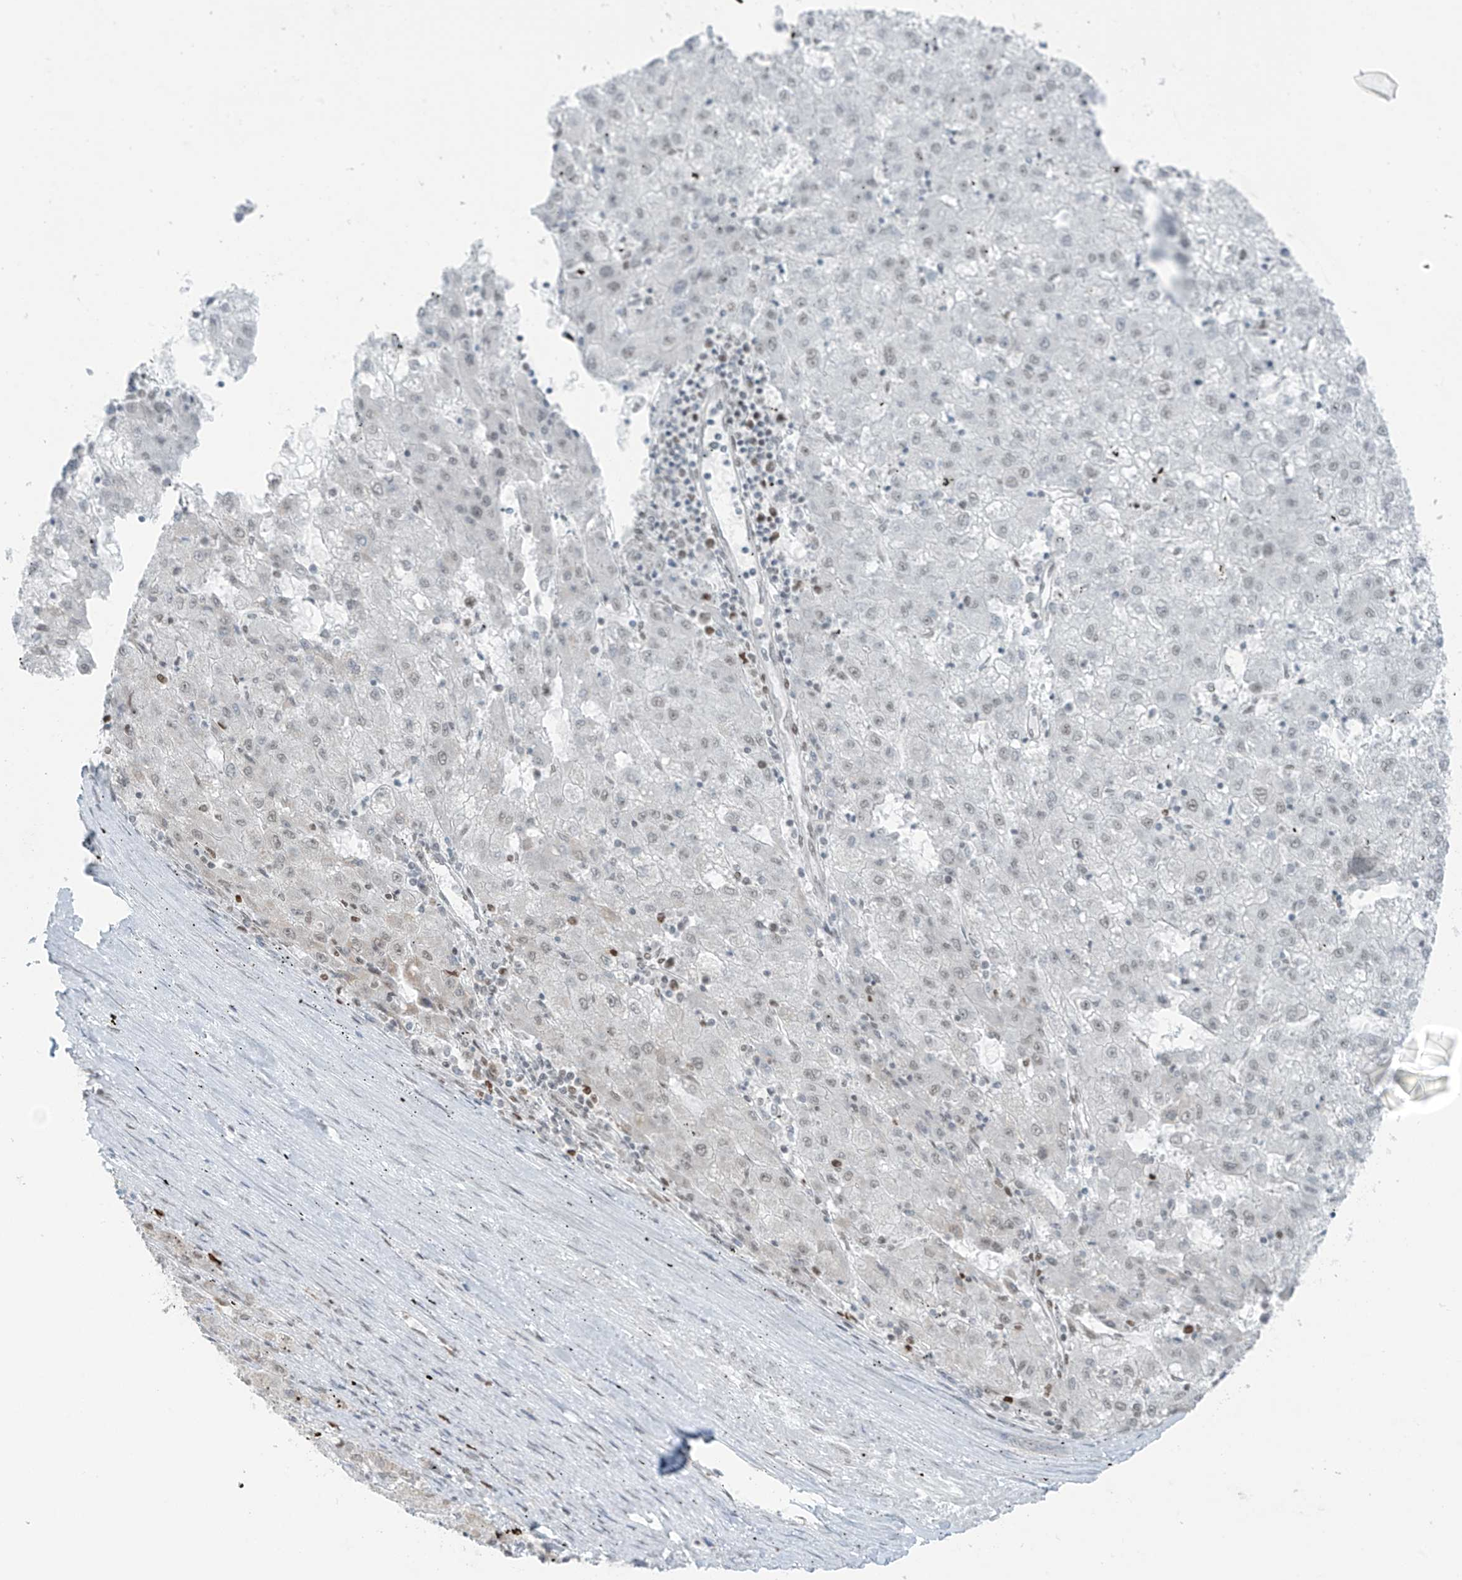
{"staining": {"intensity": "negative", "quantity": "none", "location": "none"}, "tissue": "liver cancer", "cell_type": "Tumor cells", "image_type": "cancer", "snomed": [{"axis": "morphology", "description": "Carcinoma, Hepatocellular, NOS"}, {"axis": "topography", "description": "Liver"}], "caption": "A micrograph of human hepatocellular carcinoma (liver) is negative for staining in tumor cells. Brightfield microscopy of immunohistochemistry (IHC) stained with DAB (brown) and hematoxylin (blue), captured at high magnification.", "gene": "WRNIP1", "patient": {"sex": "male", "age": 72}}